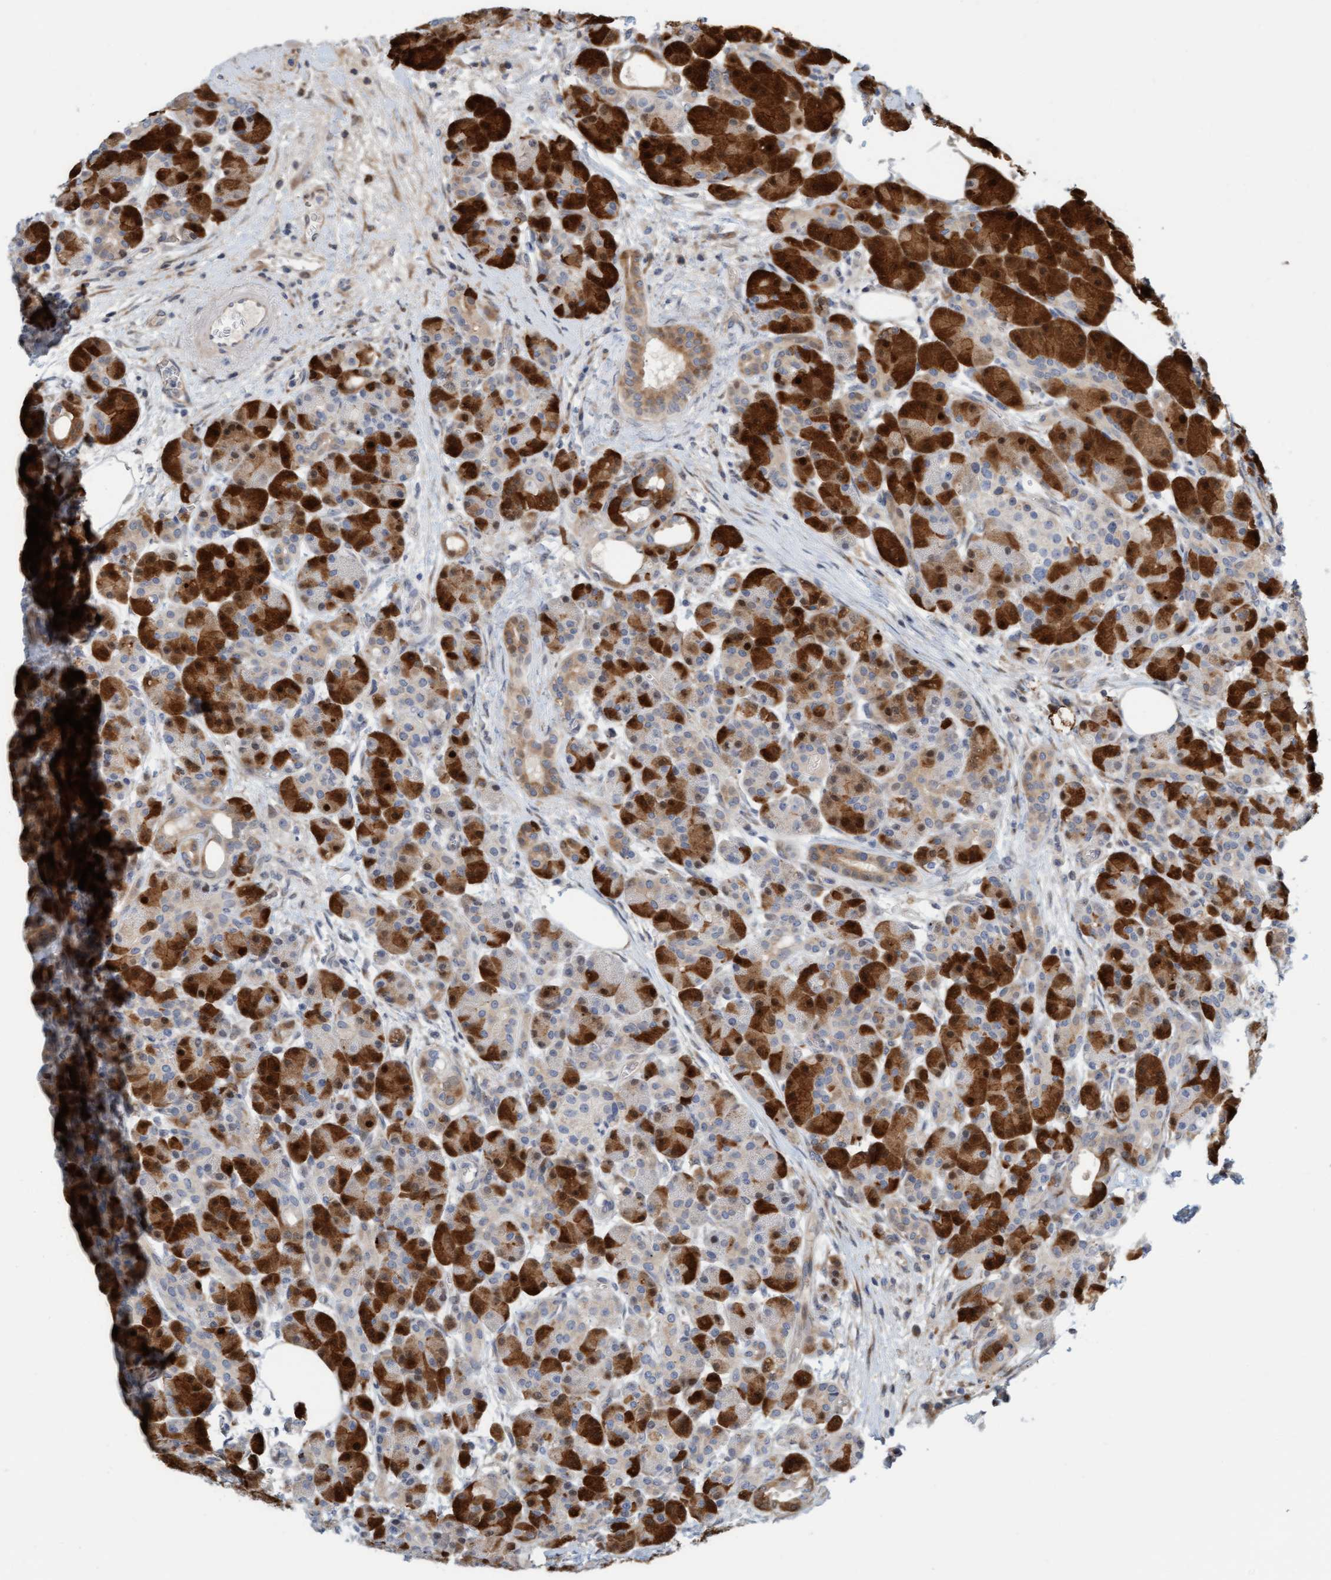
{"staining": {"intensity": "strong", "quantity": ">75%", "location": "cytoplasmic/membranous,nuclear"}, "tissue": "pancreas", "cell_type": "Exocrine glandular cells", "image_type": "normal", "snomed": [{"axis": "morphology", "description": "Normal tissue, NOS"}, {"axis": "topography", "description": "Pancreas"}], "caption": "Immunohistochemical staining of benign human pancreas demonstrates >75% levels of strong cytoplasmic/membranous,nuclear protein expression in approximately >75% of exocrine glandular cells.", "gene": "EIF4EBP1", "patient": {"sex": "male", "age": 63}}